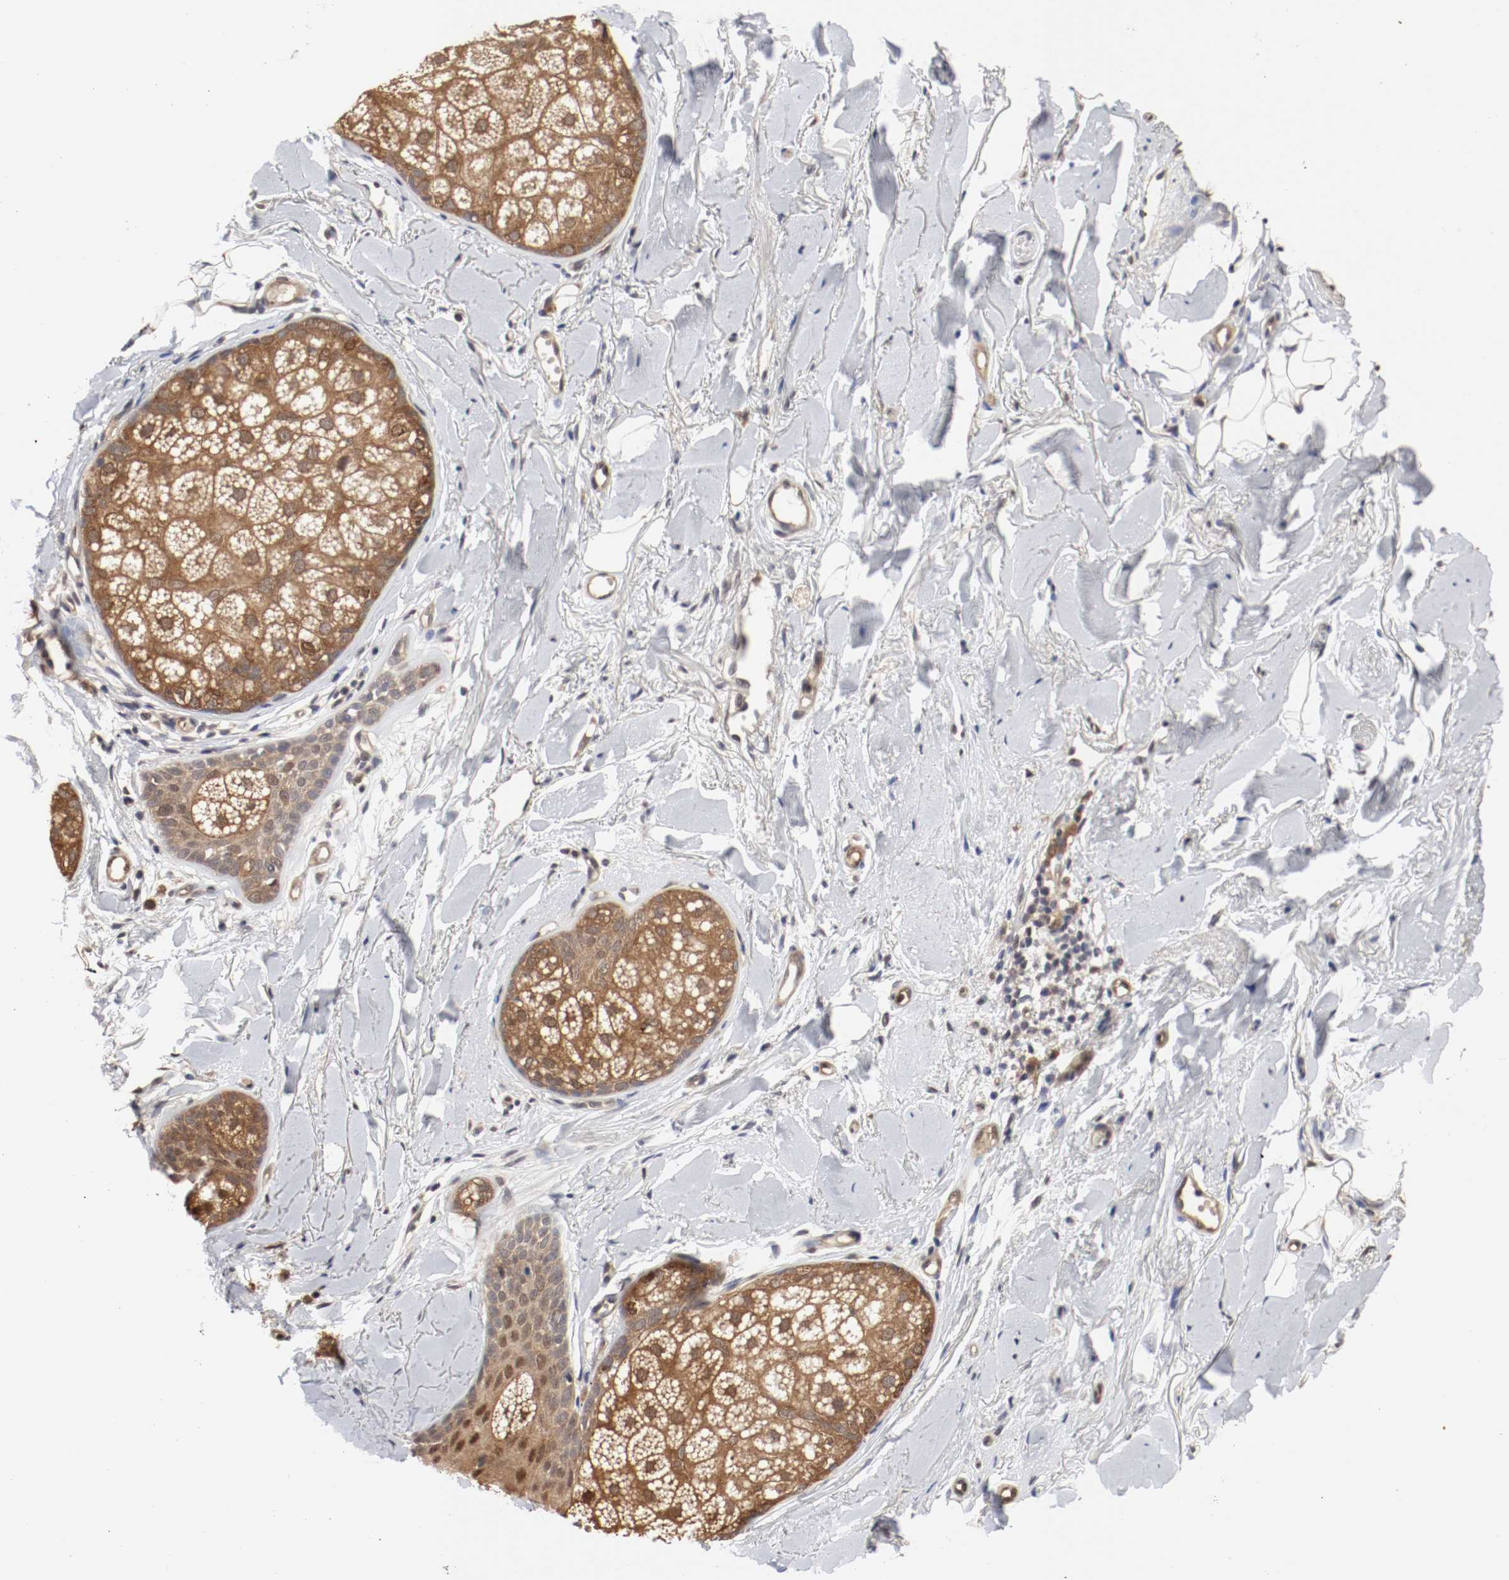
{"staining": {"intensity": "moderate", "quantity": ">75%", "location": "cytoplasmic/membranous,nuclear"}, "tissue": "skin cancer", "cell_type": "Tumor cells", "image_type": "cancer", "snomed": [{"axis": "morphology", "description": "Normal tissue, NOS"}, {"axis": "morphology", "description": "Basal cell carcinoma"}, {"axis": "topography", "description": "Skin"}], "caption": "Human skin cancer stained for a protein (brown) exhibits moderate cytoplasmic/membranous and nuclear positive positivity in approximately >75% of tumor cells.", "gene": "AFG3L2", "patient": {"sex": "female", "age": 69}}